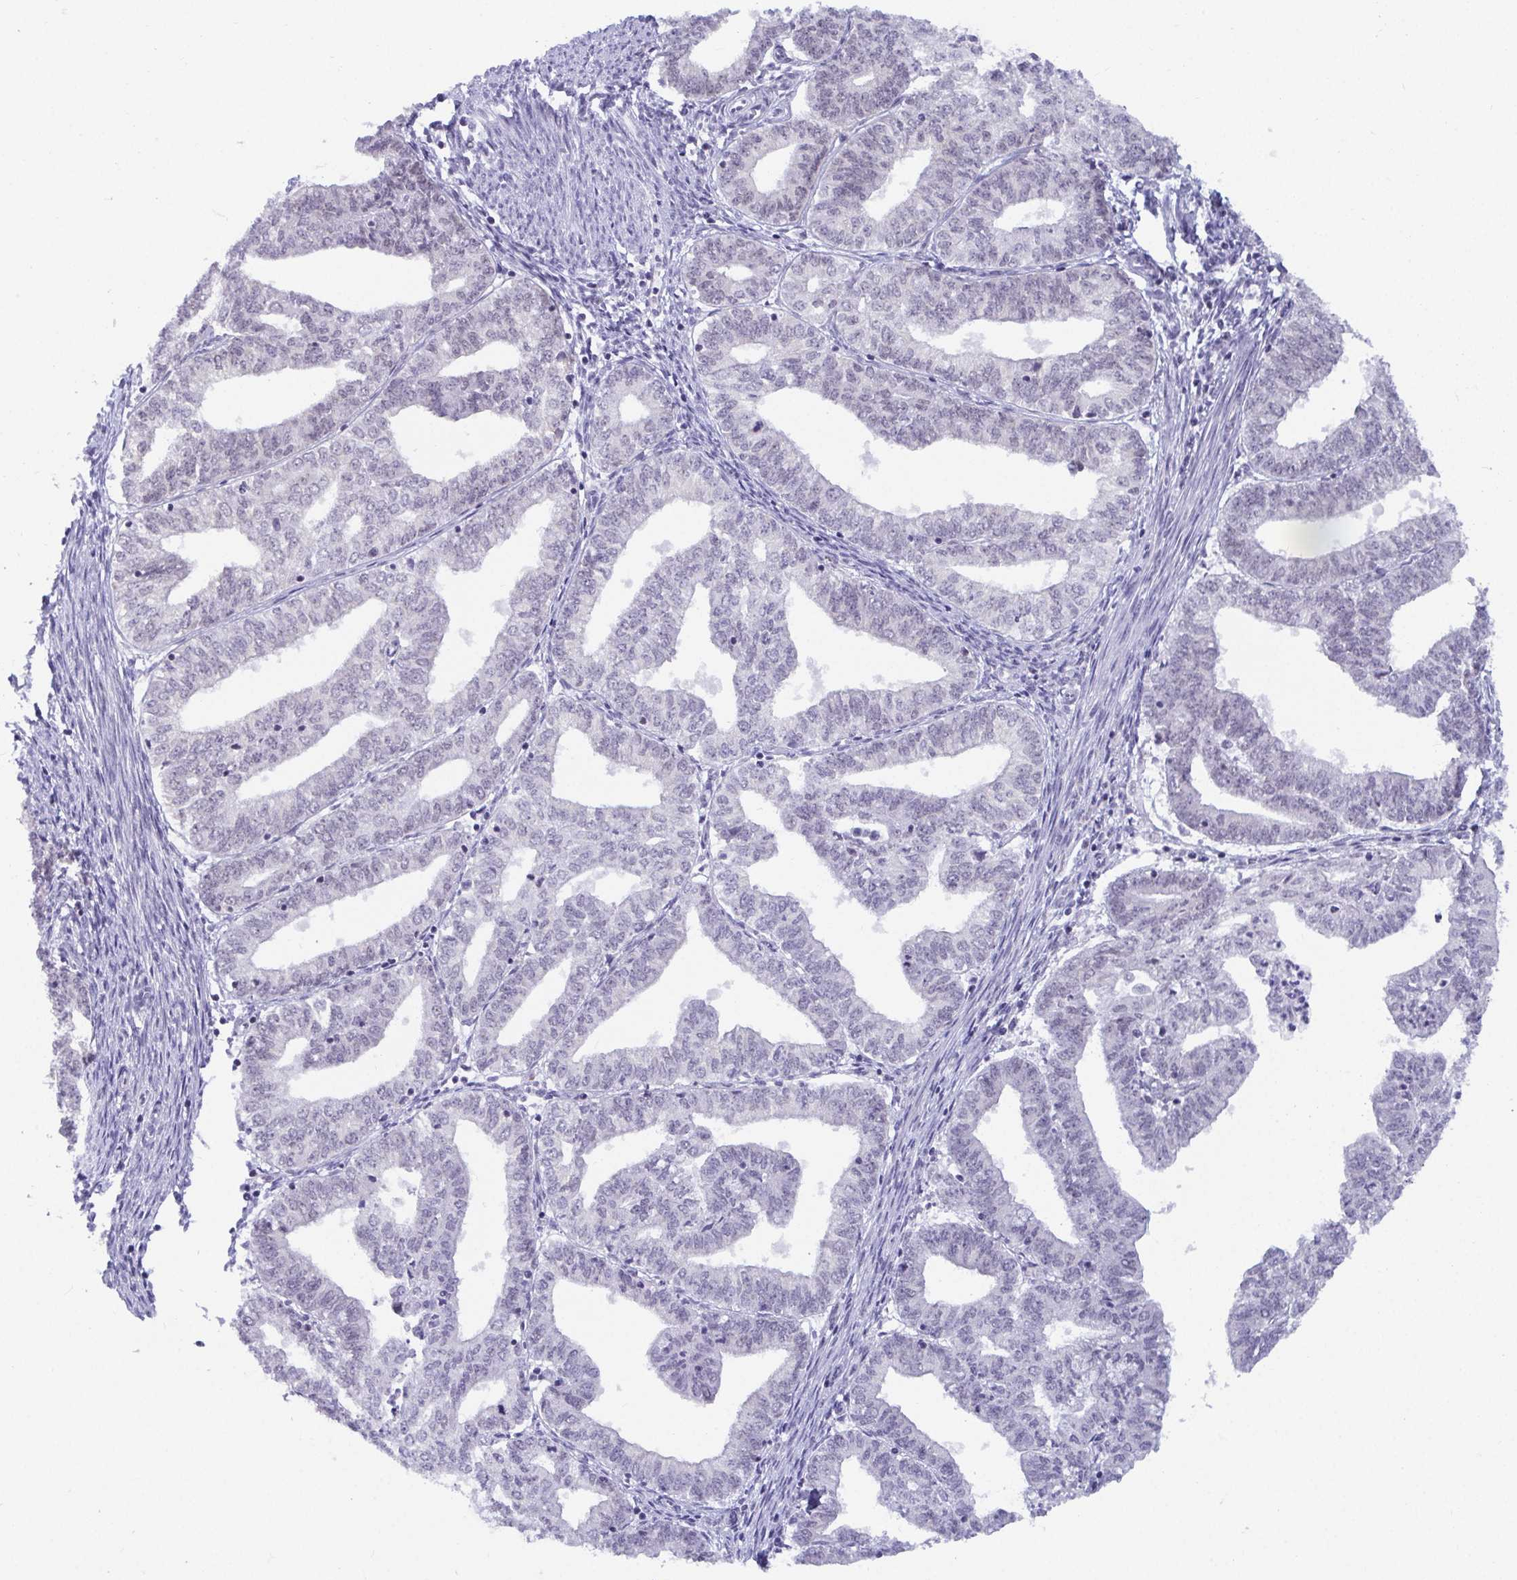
{"staining": {"intensity": "negative", "quantity": "none", "location": "none"}, "tissue": "endometrial cancer", "cell_type": "Tumor cells", "image_type": "cancer", "snomed": [{"axis": "morphology", "description": "Adenocarcinoma, NOS"}, {"axis": "topography", "description": "Endometrium"}], "caption": "Endometrial cancer (adenocarcinoma) was stained to show a protein in brown. There is no significant positivity in tumor cells. (DAB (3,3'-diaminobenzidine) immunohistochemistry (IHC) visualized using brightfield microscopy, high magnification).", "gene": "WDR72", "patient": {"sex": "female", "age": 61}}